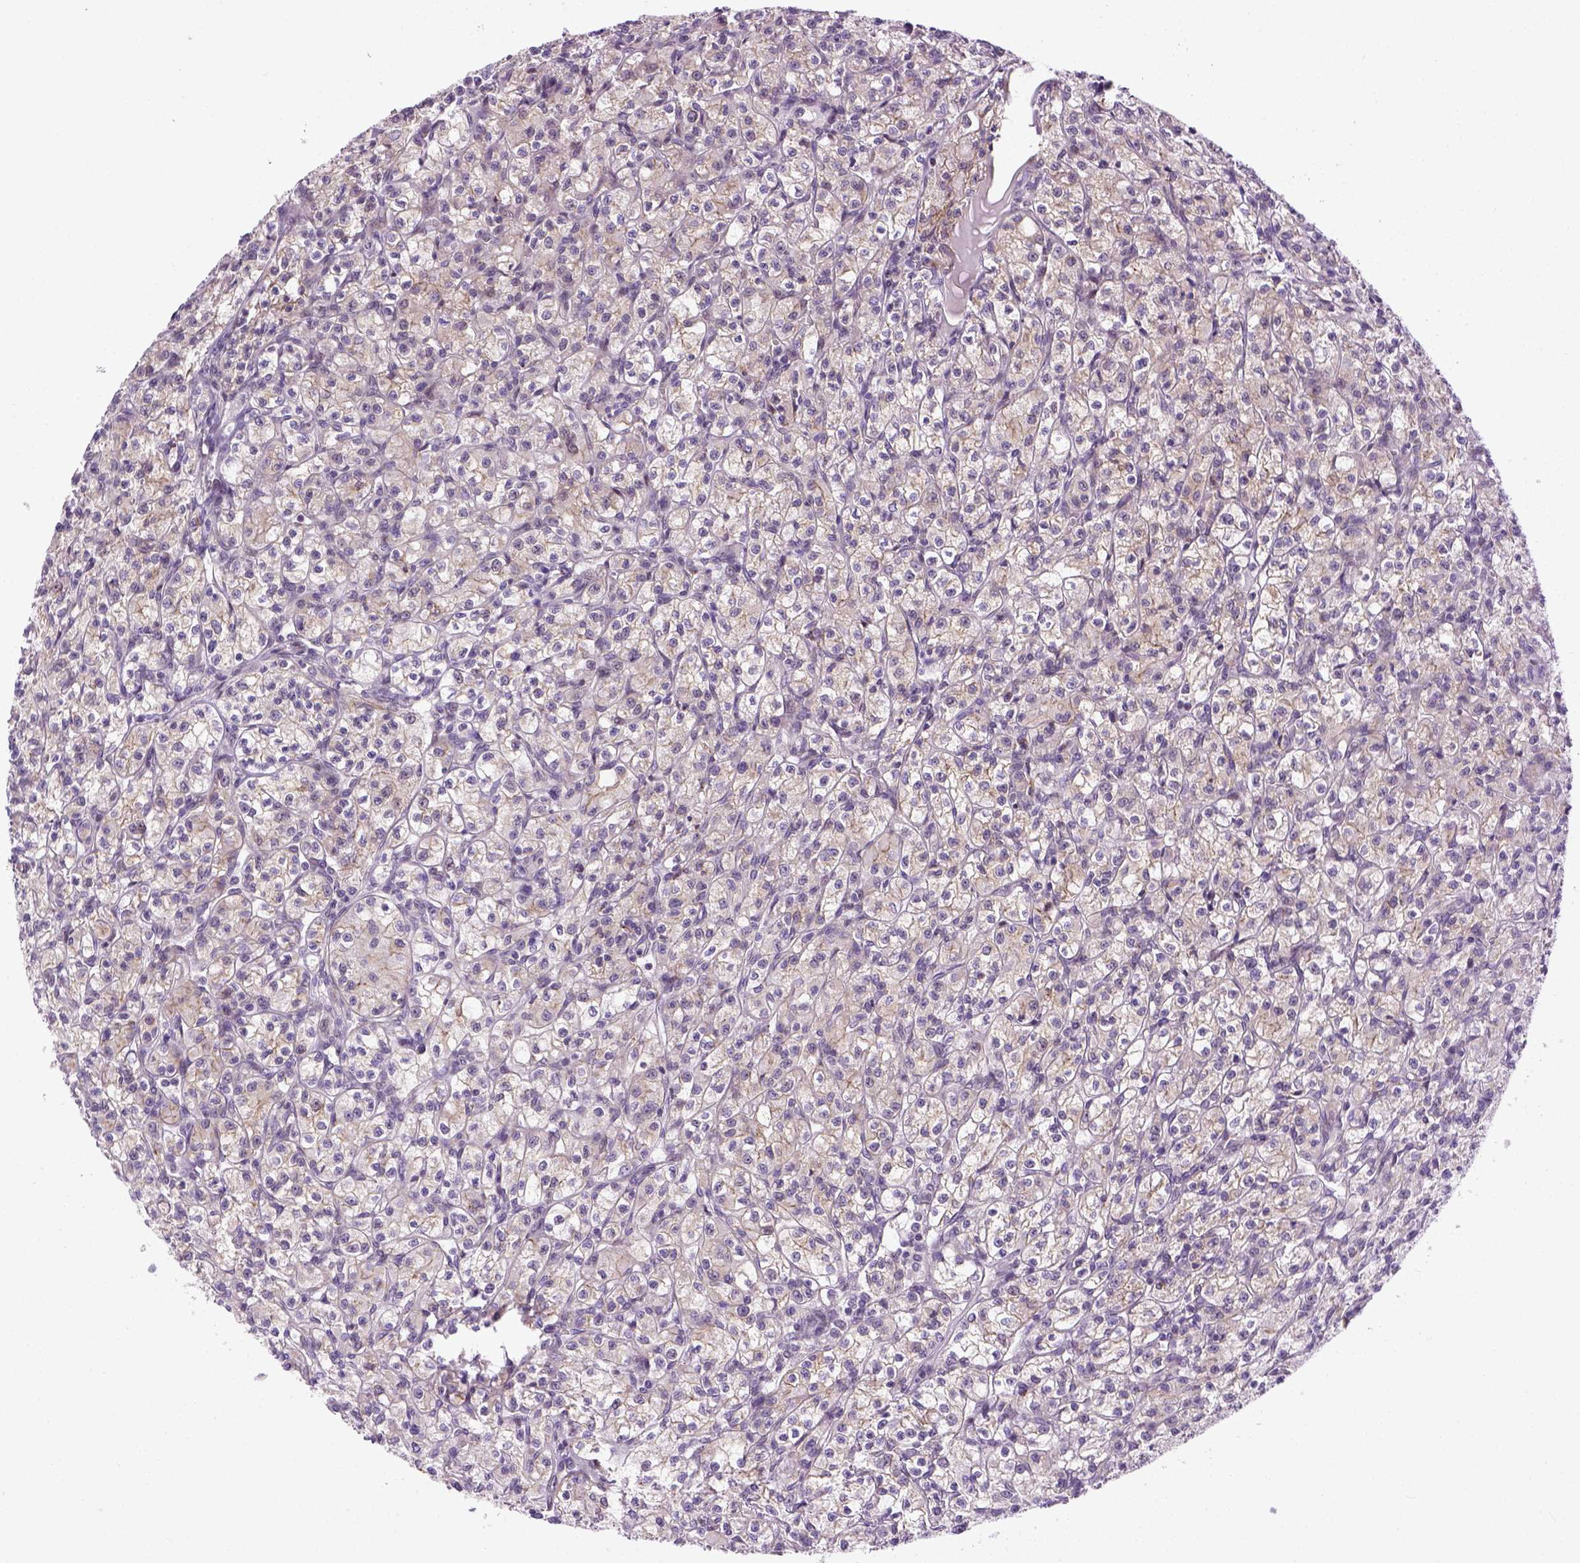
{"staining": {"intensity": "weak", "quantity": "<25%", "location": "cytoplasmic/membranous"}, "tissue": "renal cancer", "cell_type": "Tumor cells", "image_type": "cancer", "snomed": [{"axis": "morphology", "description": "Adenocarcinoma, NOS"}, {"axis": "topography", "description": "Kidney"}], "caption": "Photomicrograph shows no significant protein expression in tumor cells of renal adenocarcinoma.", "gene": "KAZN", "patient": {"sex": "female", "age": 70}}